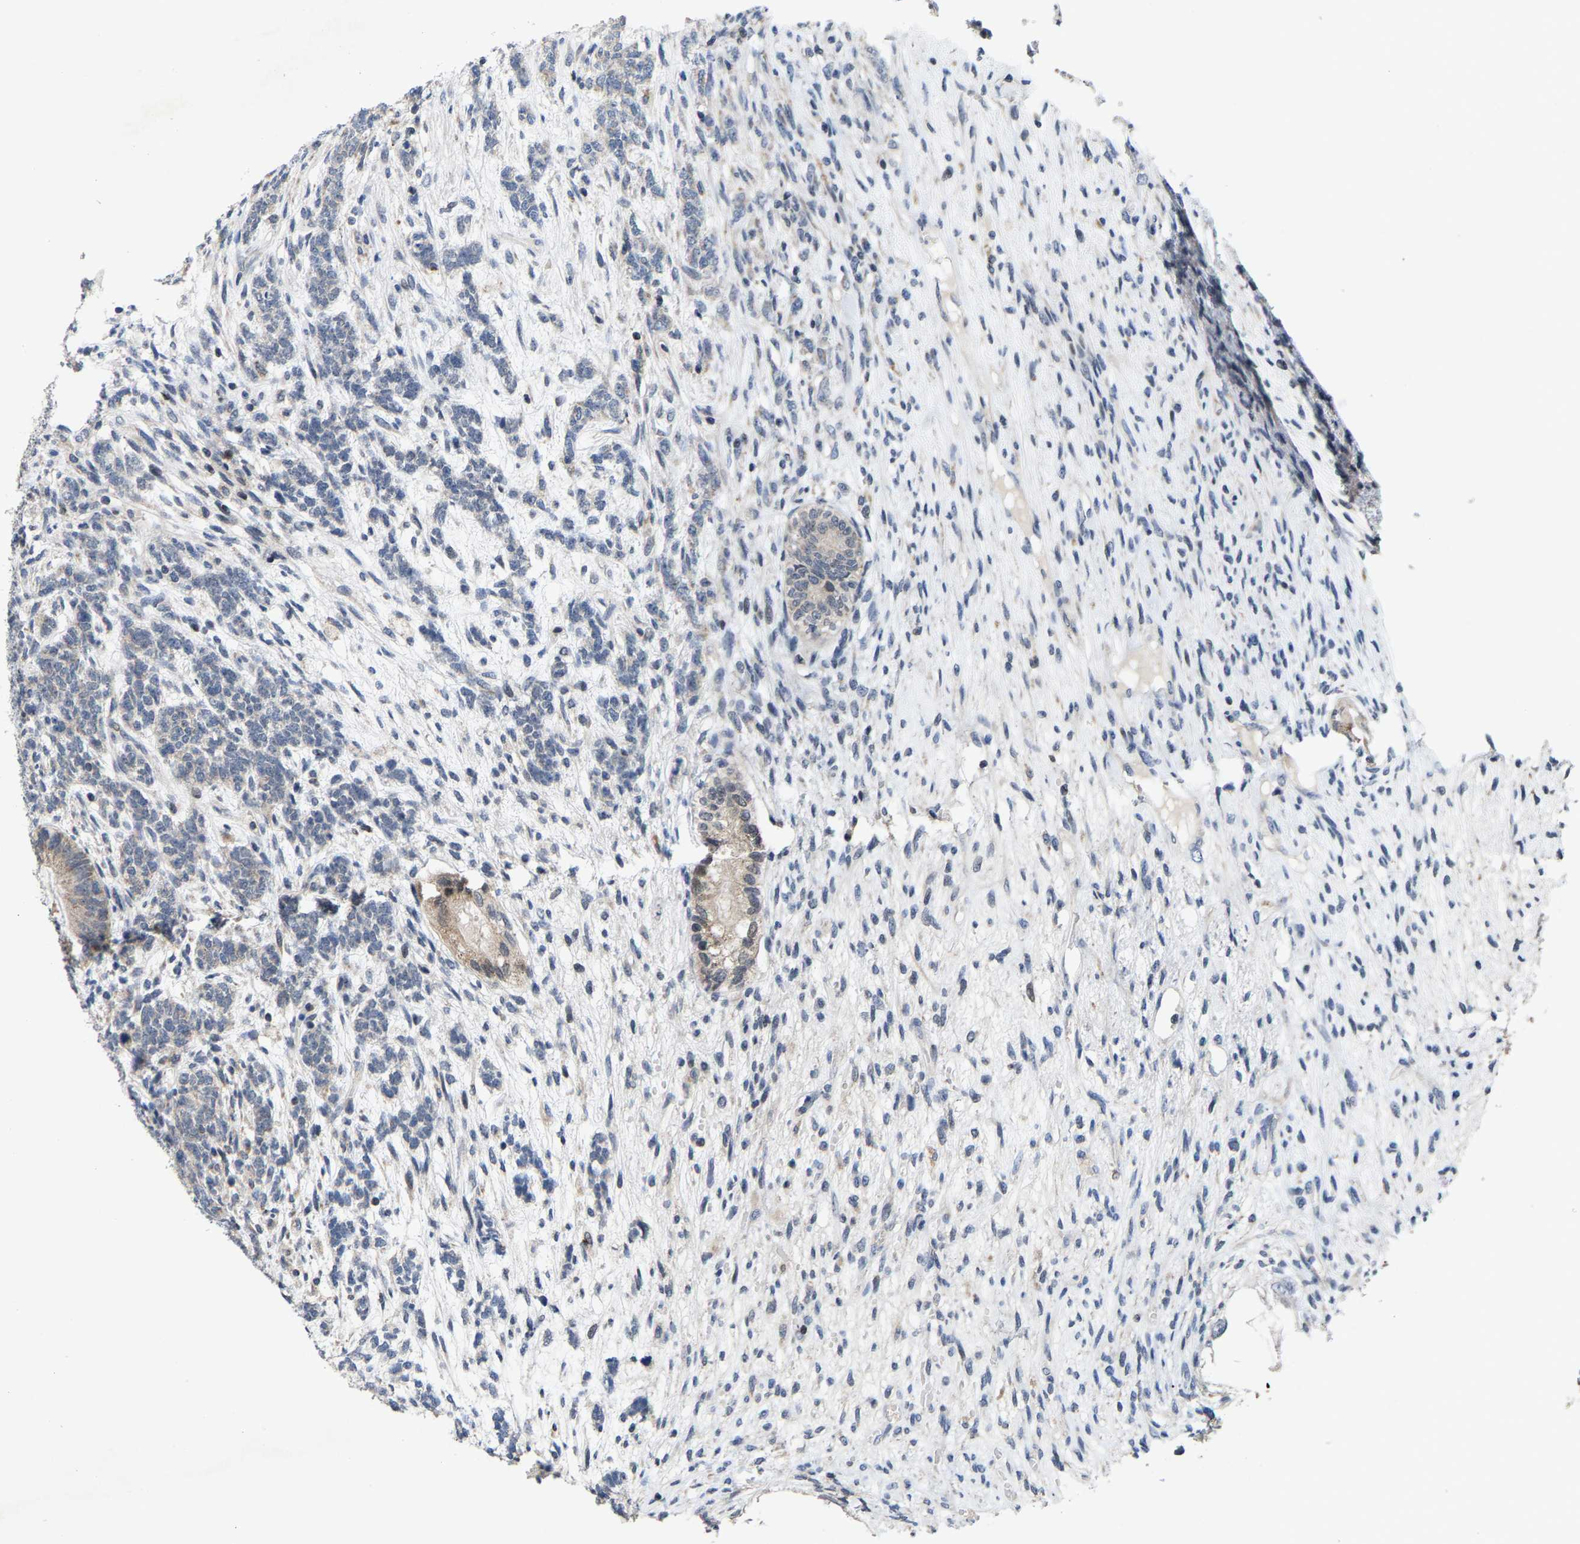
{"staining": {"intensity": "negative", "quantity": "none", "location": "none"}, "tissue": "testis cancer", "cell_type": "Tumor cells", "image_type": "cancer", "snomed": [{"axis": "morphology", "description": "Seminoma, NOS"}, {"axis": "topography", "description": "Testis"}], "caption": "IHC of testis cancer (seminoma) displays no staining in tumor cells.", "gene": "TDRKH", "patient": {"sex": "male", "age": 28}}